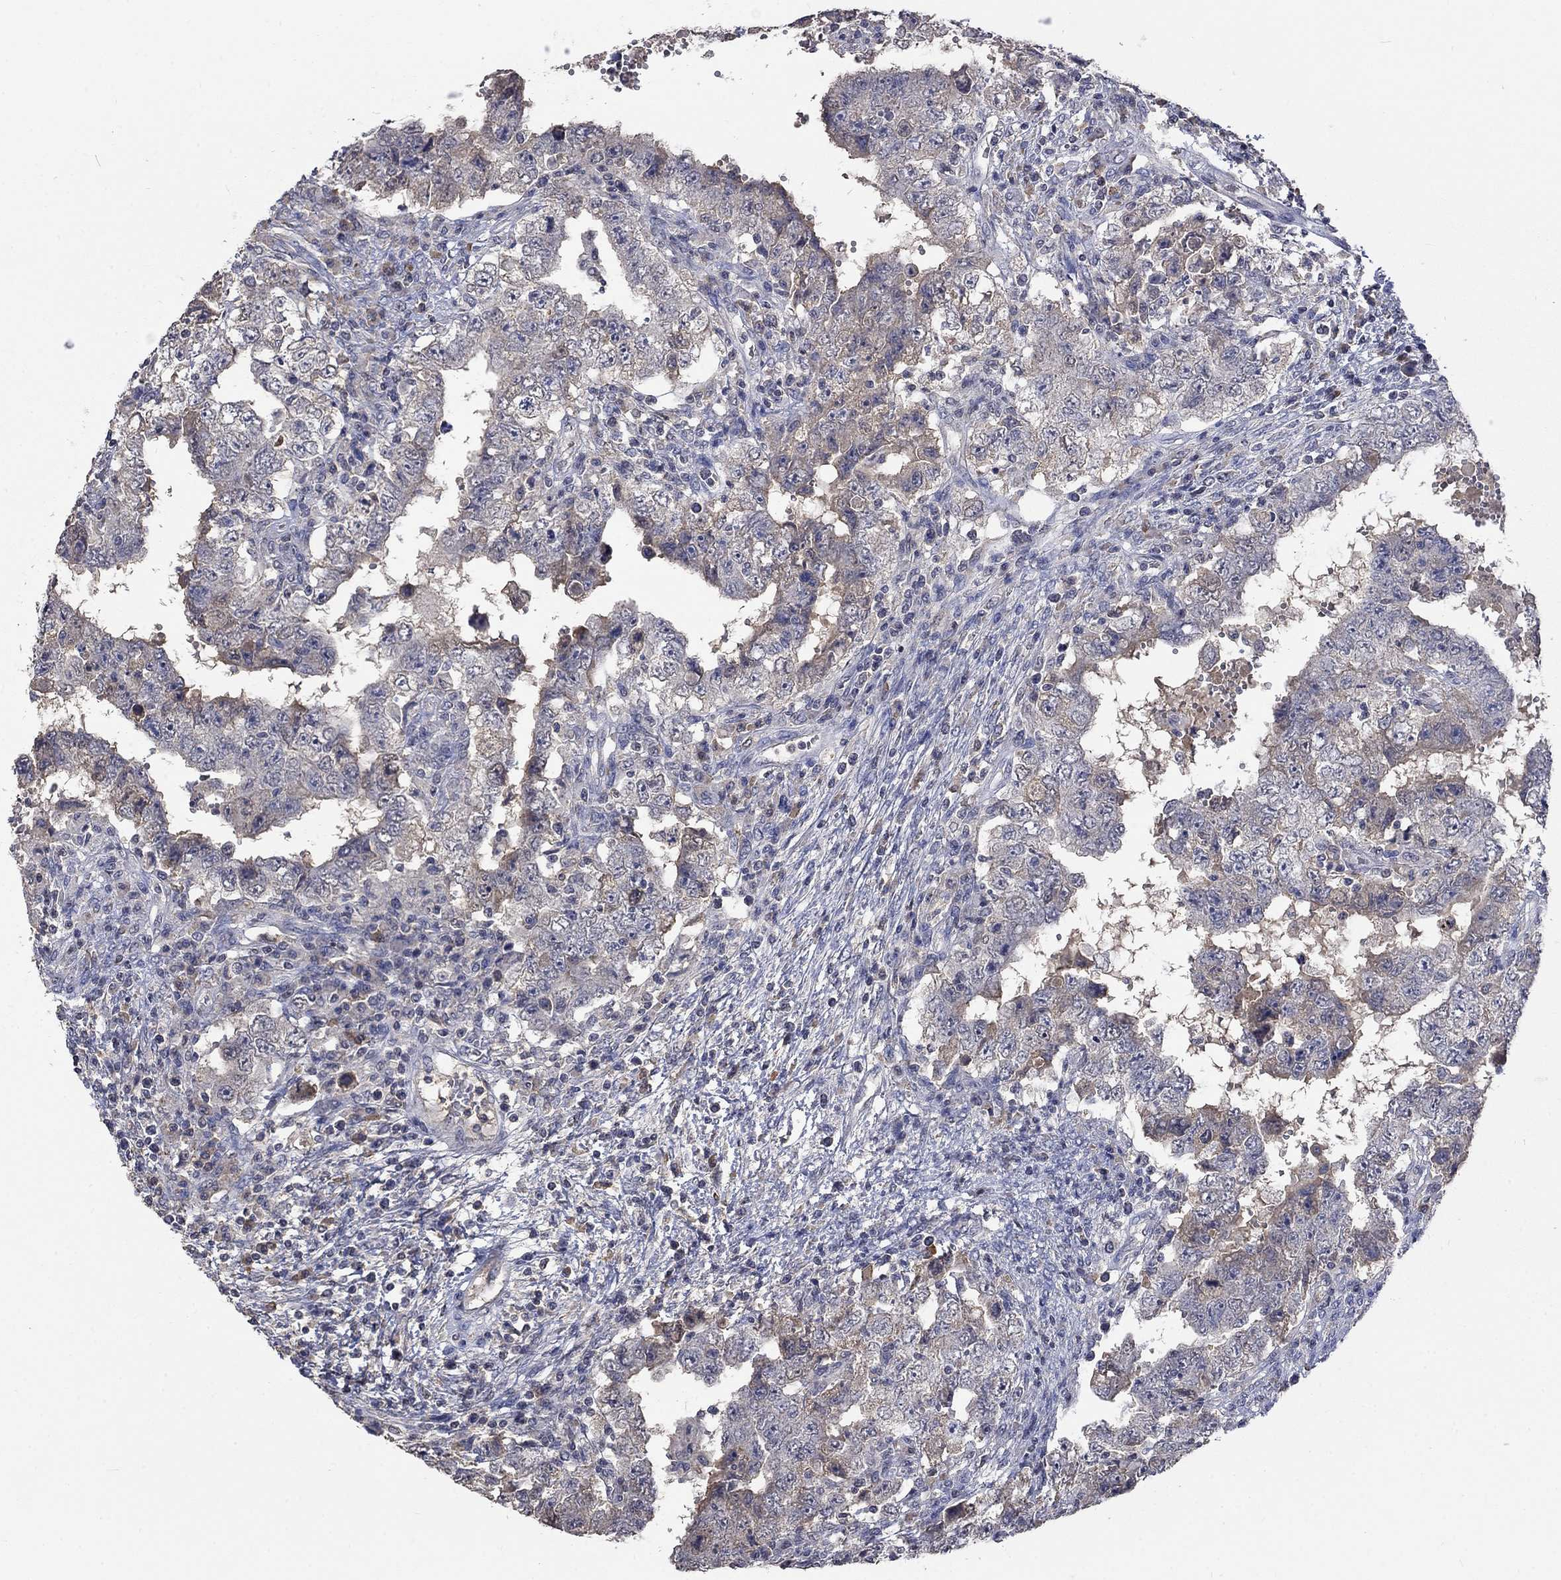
{"staining": {"intensity": "negative", "quantity": "none", "location": "none"}, "tissue": "testis cancer", "cell_type": "Tumor cells", "image_type": "cancer", "snomed": [{"axis": "morphology", "description": "Carcinoma, Embryonal, NOS"}, {"axis": "topography", "description": "Testis"}], "caption": "There is no significant expression in tumor cells of embryonal carcinoma (testis).", "gene": "ZBTB18", "patient": {"sex": "male", "age": 26}}